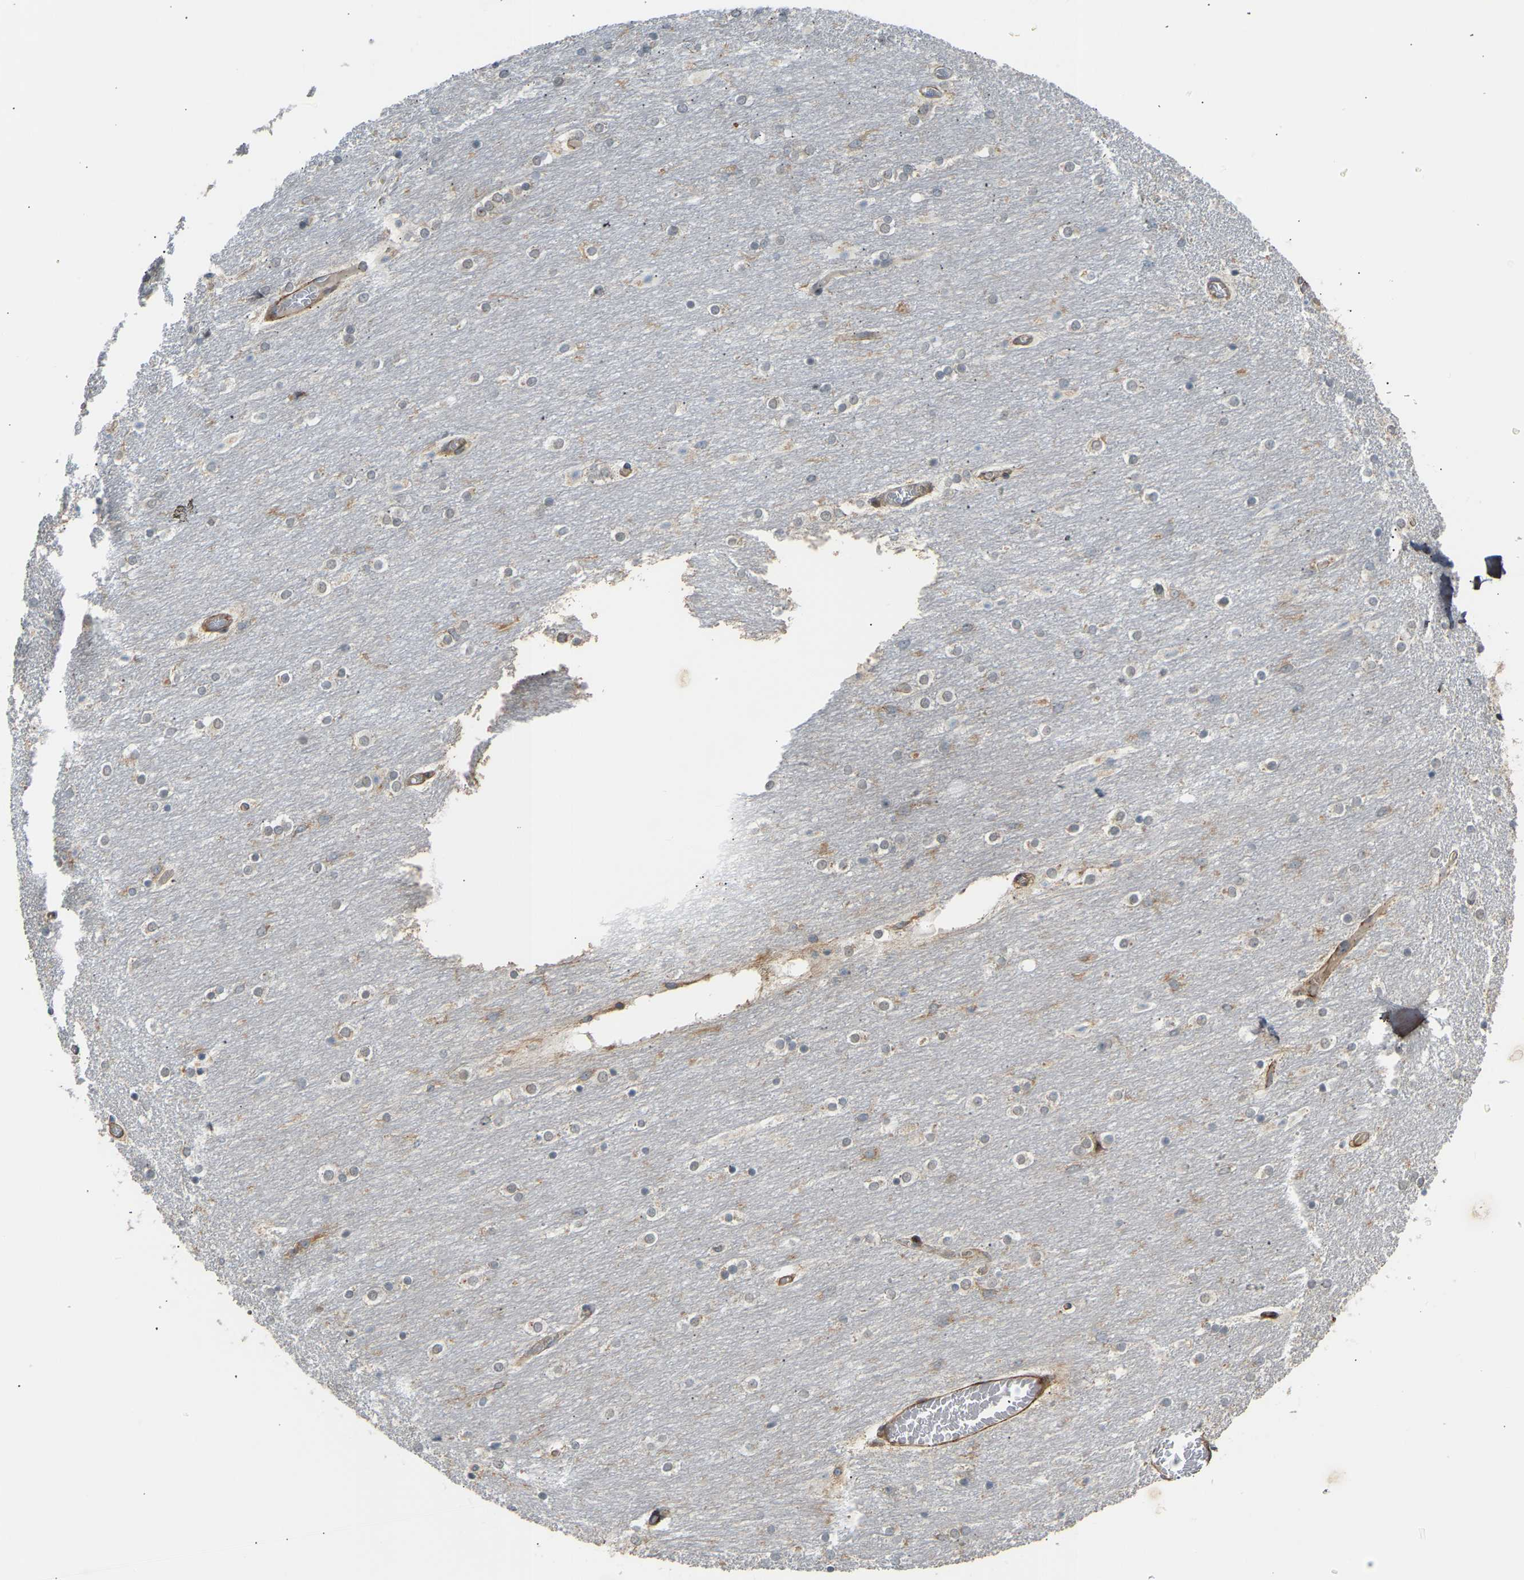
{"staining": {"intensity": "moderate", "quantity": ">75%", "location": "cytoplasmic/membranous"}, "tissue": "cerebellum", "cell_type": "Cells in granular layer", "image_type": "normal", "snomed": [{"axis": "morphology", "description": "Normal tissue, NOS"}, {"axis": "topography", "description": "Cerebellum"}], "caption": "Immunohistochemical staining of unremarkable human cerebellum displays >75% levels of moderate cytoplasmic/membranous protein staining in approximately >75% of cells in granular layer.", "gene": "PLCG2", "patient": {"sex": "female", "age": 54}}